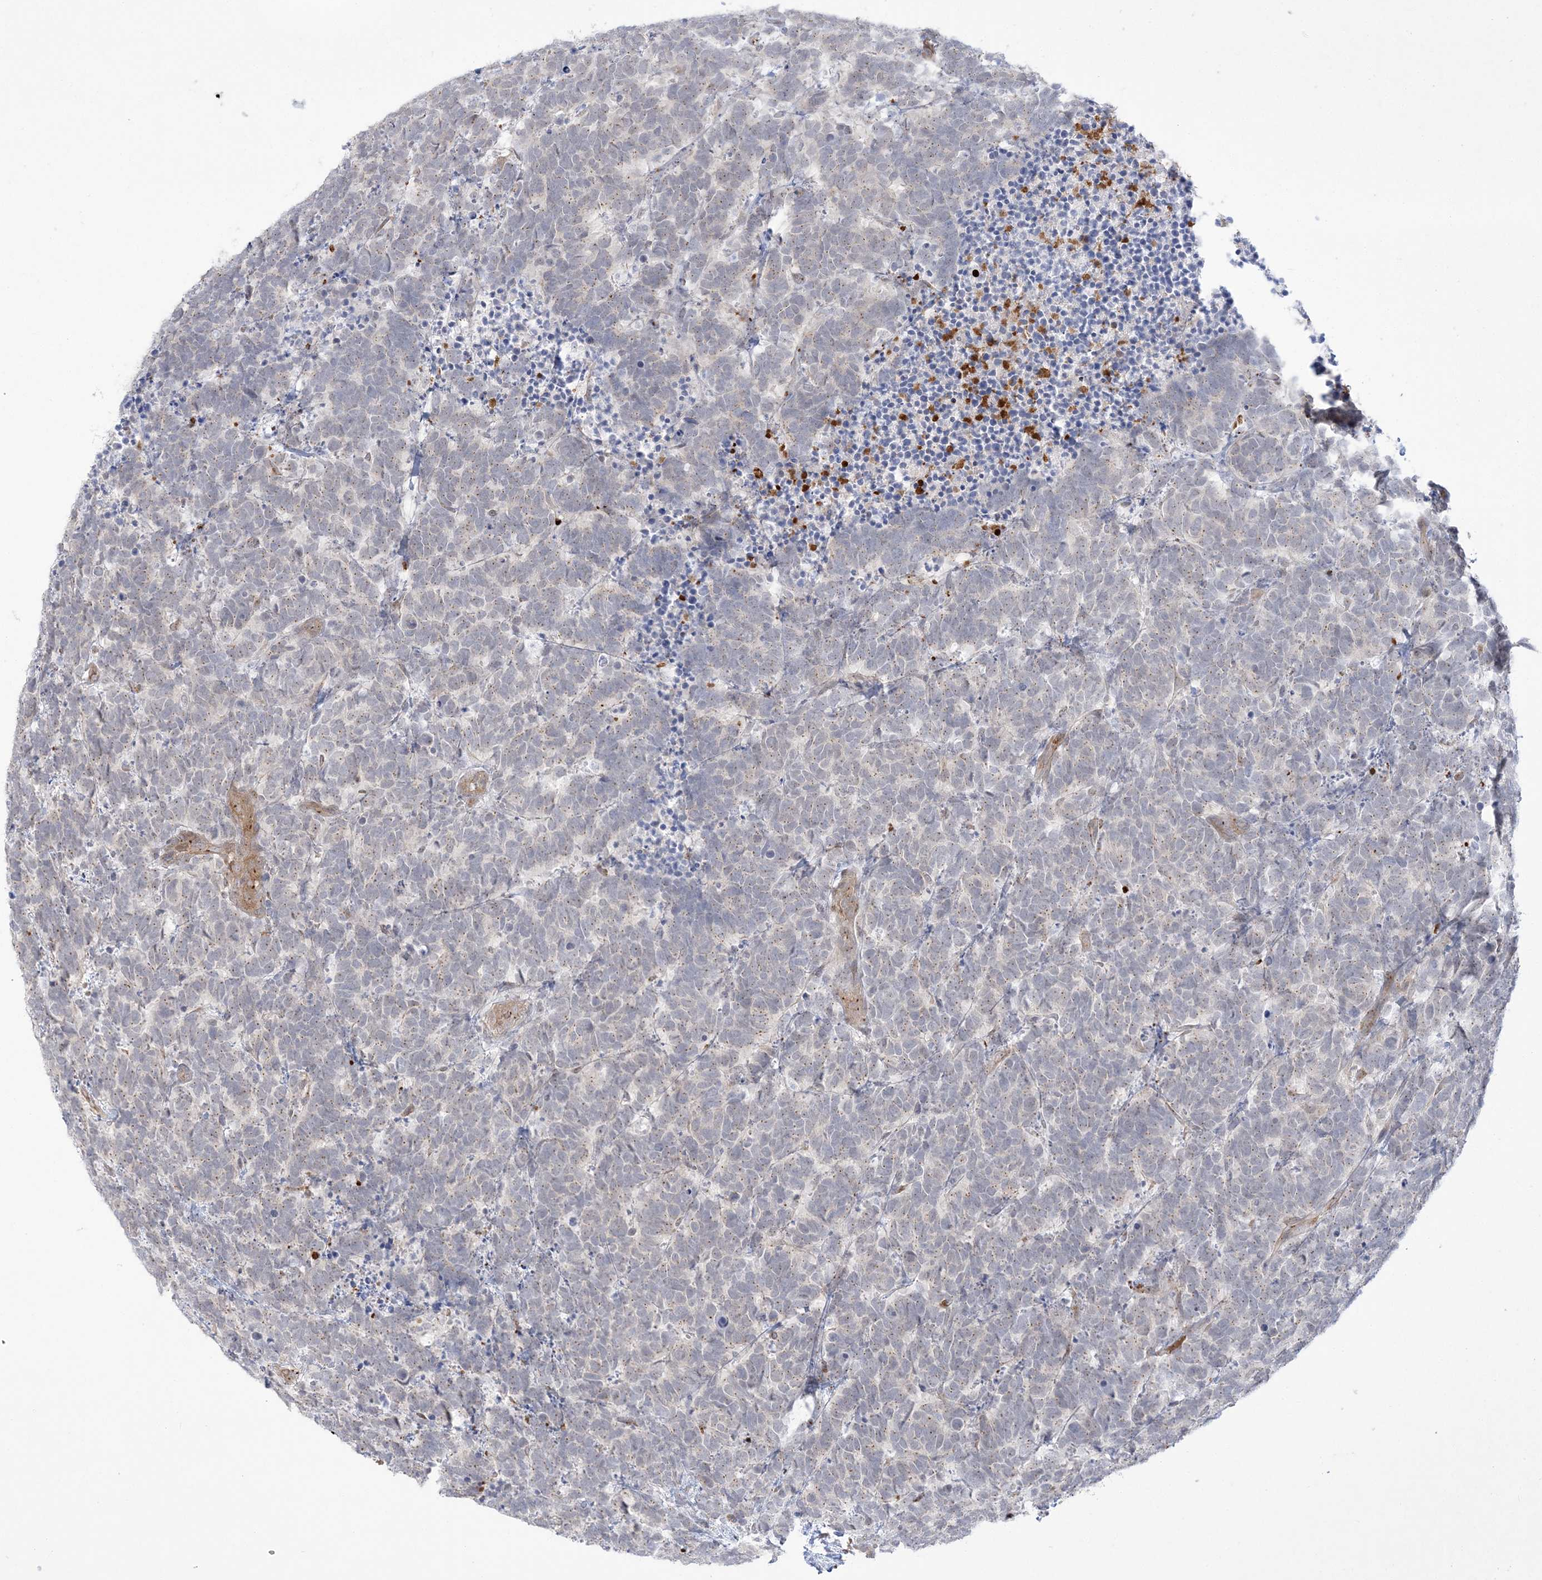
{"staining": {"intensity": "weak", "quantity": ">75%", "location": "cytoplasmic/membranous"}, "tissue": "carcinoid", "cell_type": "Tumor cells", "image_type": "cancer", "snomed": [{"axis": "morphology", "description": "Carcinoma, NOS"}, {"axis": "morphology", "description": "Carcinoid, malignant, NOS"}, {"axis": "topography", "description": "Urinary bladder"}], "caption": "Carcinoid stained for a protein (brown) exhibits weak cytoplasmic/membranous positive expression in approximately >75% of tumor cells.", "gene": "ADAMTS12", "patient": {"sex": "male", "age": 57}}